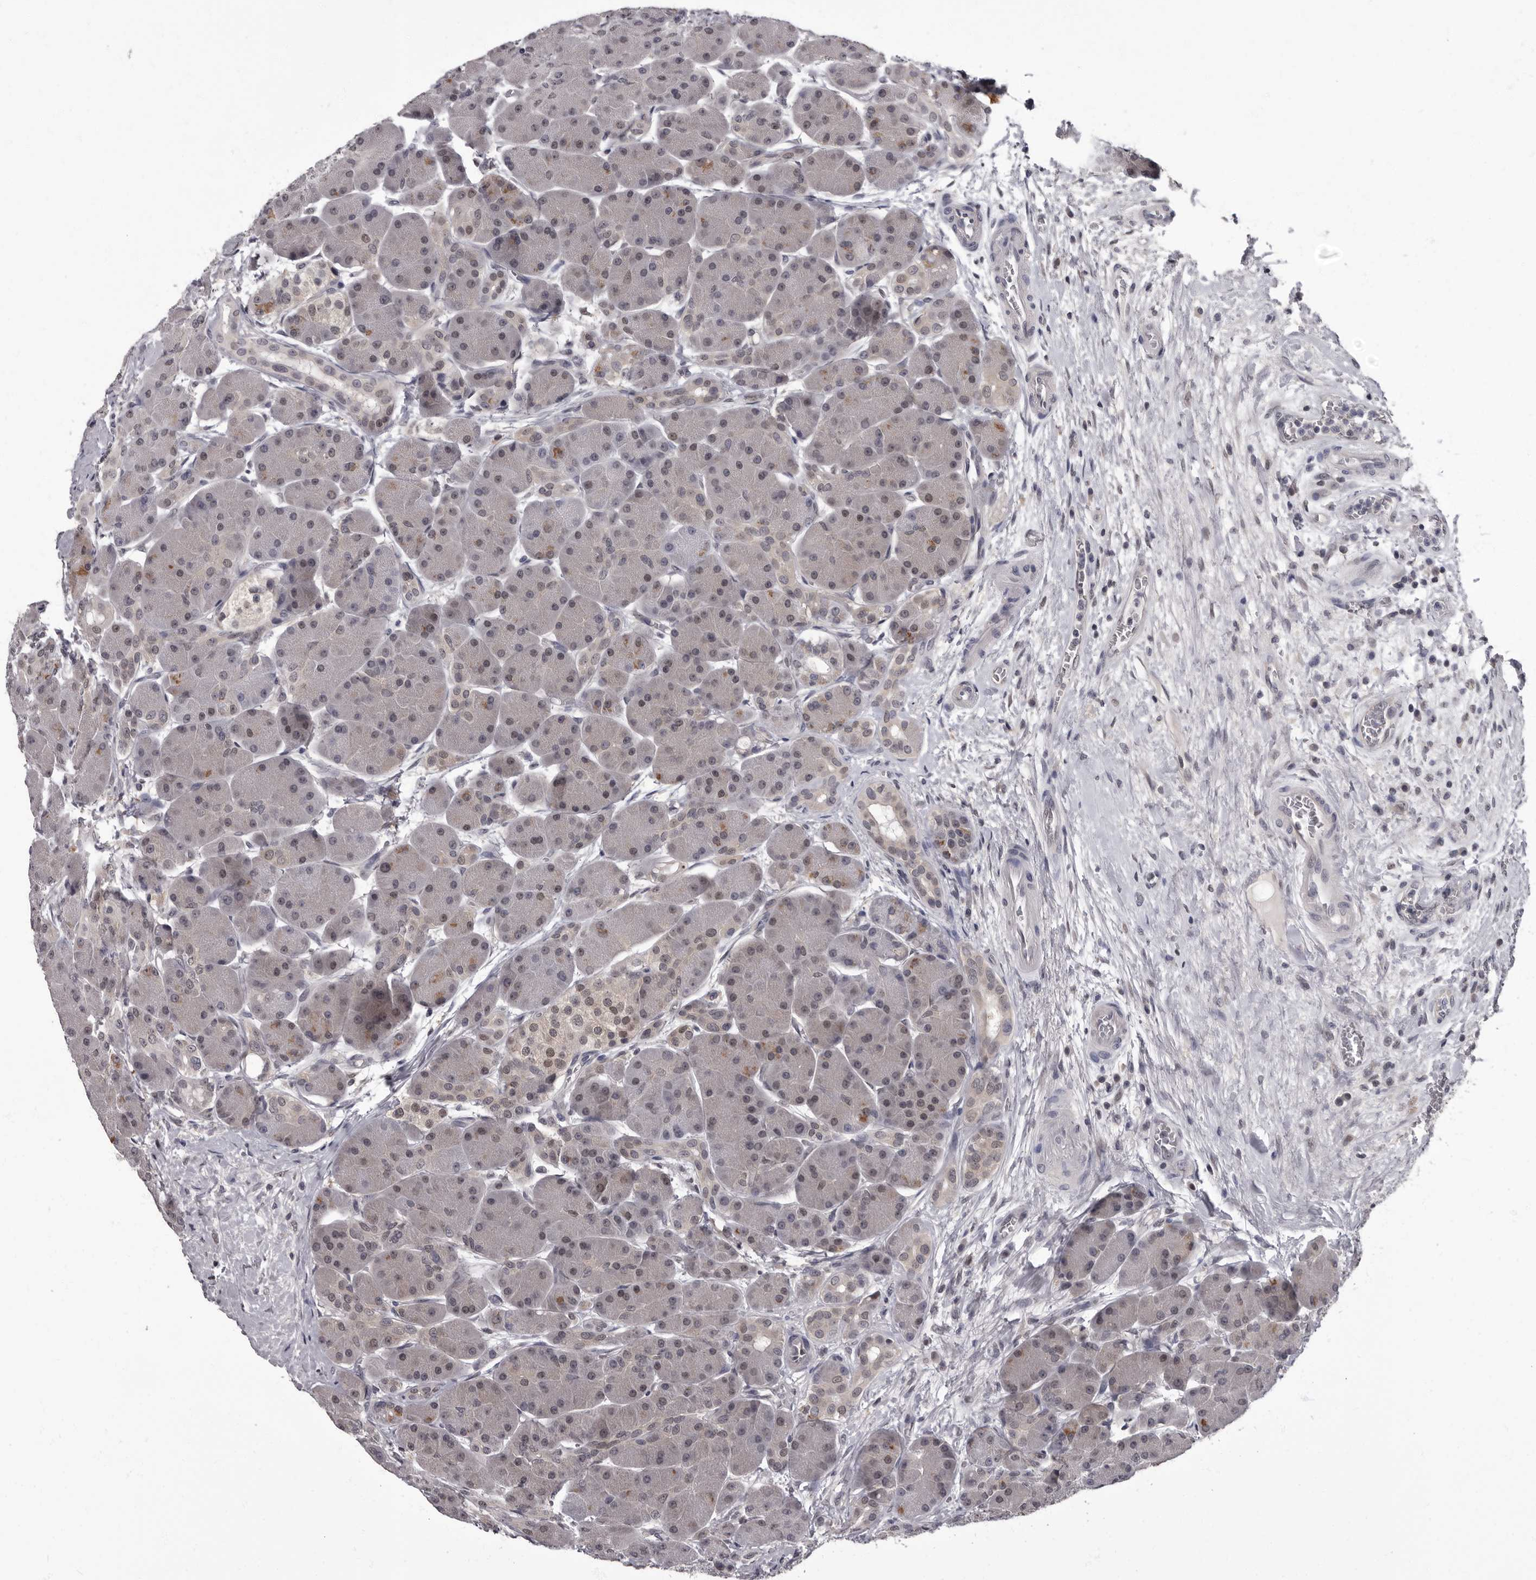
{"staining": {"intensity": "weak", "quantity": "25%-75%", "location": "nuclear"}, "tissue": "pancreas", "cell_type": "Exocrine glandular cells", "image_type": "normal", "snomed": [{"axis": "morphology", "description": "Normal tissue, NOS"}, {"axis": "topography", "description": "Pancreas"}], "caption": "Exocrine glandular cells demonstrate low levels of weak nuclear staining in approximately 25%-75% of cells in unremarkable pancreas. (DAB IHC with brightfield microscopy, high magnification).", "gene": "C1orf50", "patient": {"sex": "male", "age": 63}}